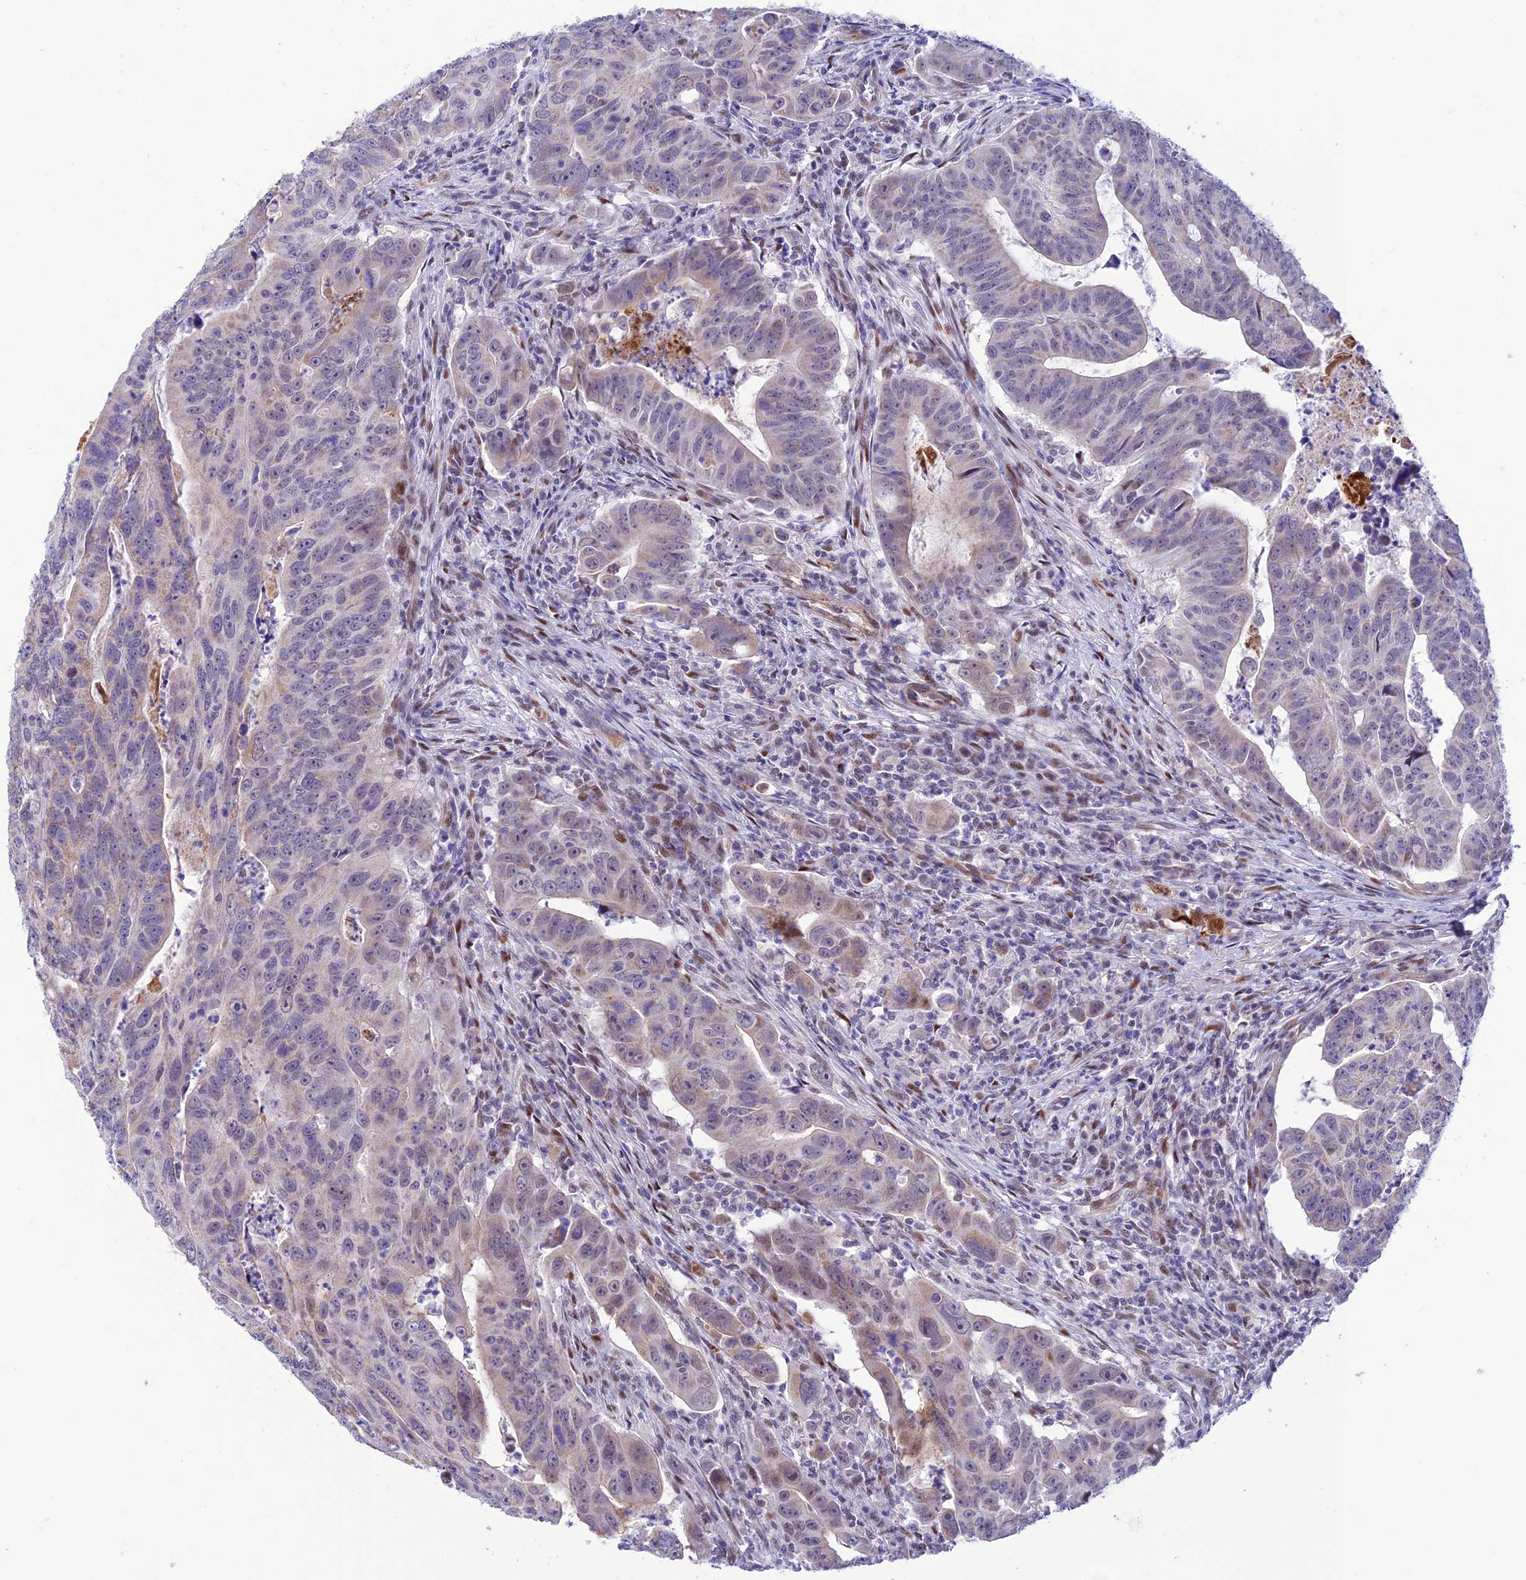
{"staining": {"intensity": "negative", "quantity": "none", "location": "none"}, "tissue": "colorectal cancer", "cell_type": "Tumor cells", "image_type": "cancer", "snomed": [{"axis": "morphology", "description": "Adenocarcinoma, NOS"}, {"axis": "topography", "description": "Rectum"}], "caption": "Immunohistochemical staining of colorectal adenocarcinoma displays no significant expression in tumor cells. (DAB (3,3'-diaminobenzidine) IHC visualized using brightfield microscopy, high magnification).", "gene": "WDR55", "patient": {"sex": "male", "age": 69}}